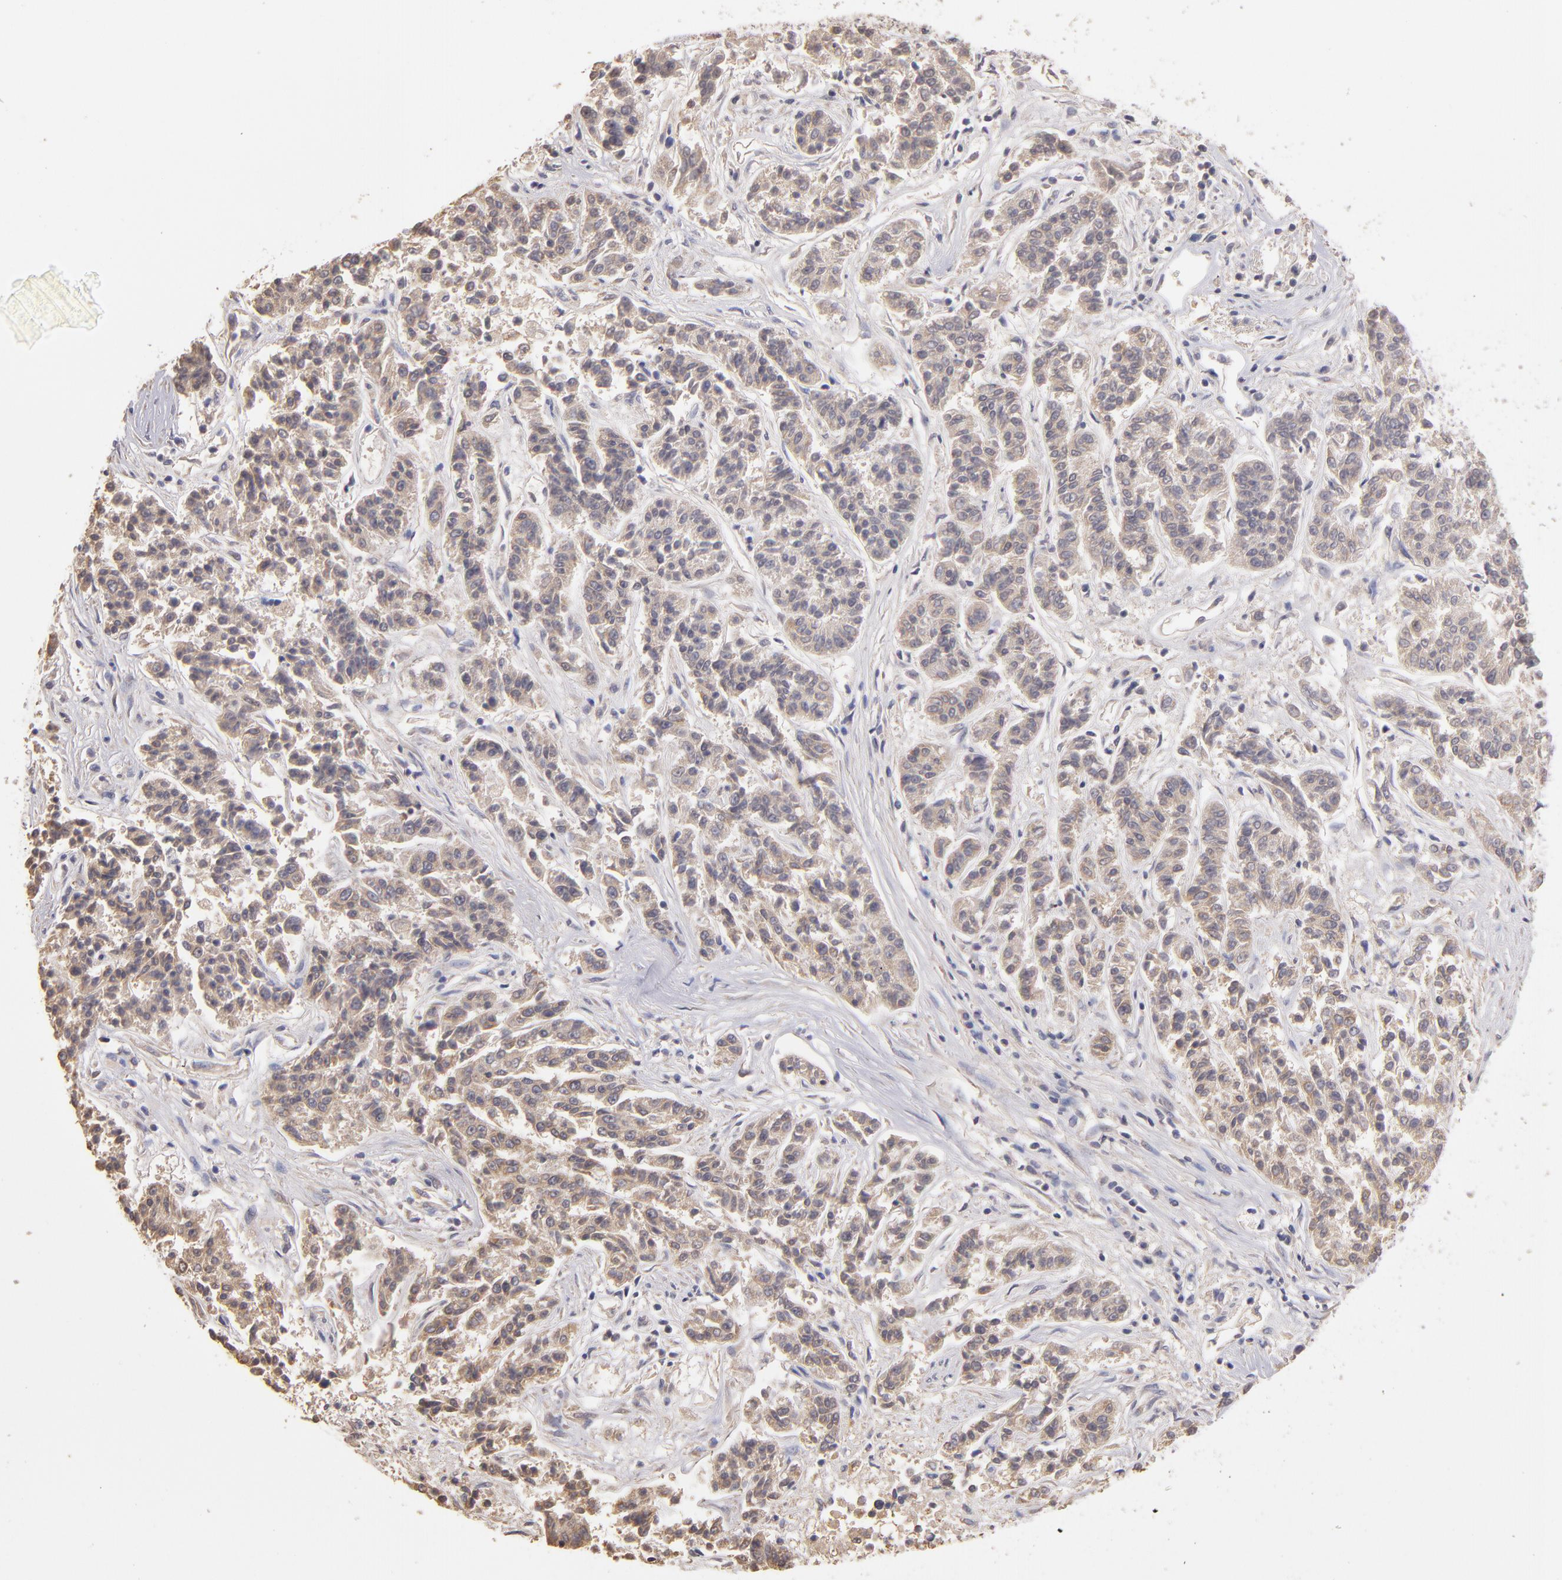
{"staining": {"intensity": "moderate", "quantity": "25%-75%", "location": "cytoplasmic/membranous"}, "tissue": "lung cancer", "cell_type": "Tumor cells", "image_type": "cancer", "snomed": [{"axis": "morphology", "description": "Adenocarcinoma, NOS"}, {"axis": "topography", "description": "Lung"}], "caption": "A histopathology image showing moderate cytoplasmic/membranous expression in about 25%-75% of tumor cells in lung adenocarcinoma, as visualized by brown immunohistochemical staining.", "gene": "GNAZ", "patient": {"sex": "male", "age": 84}}